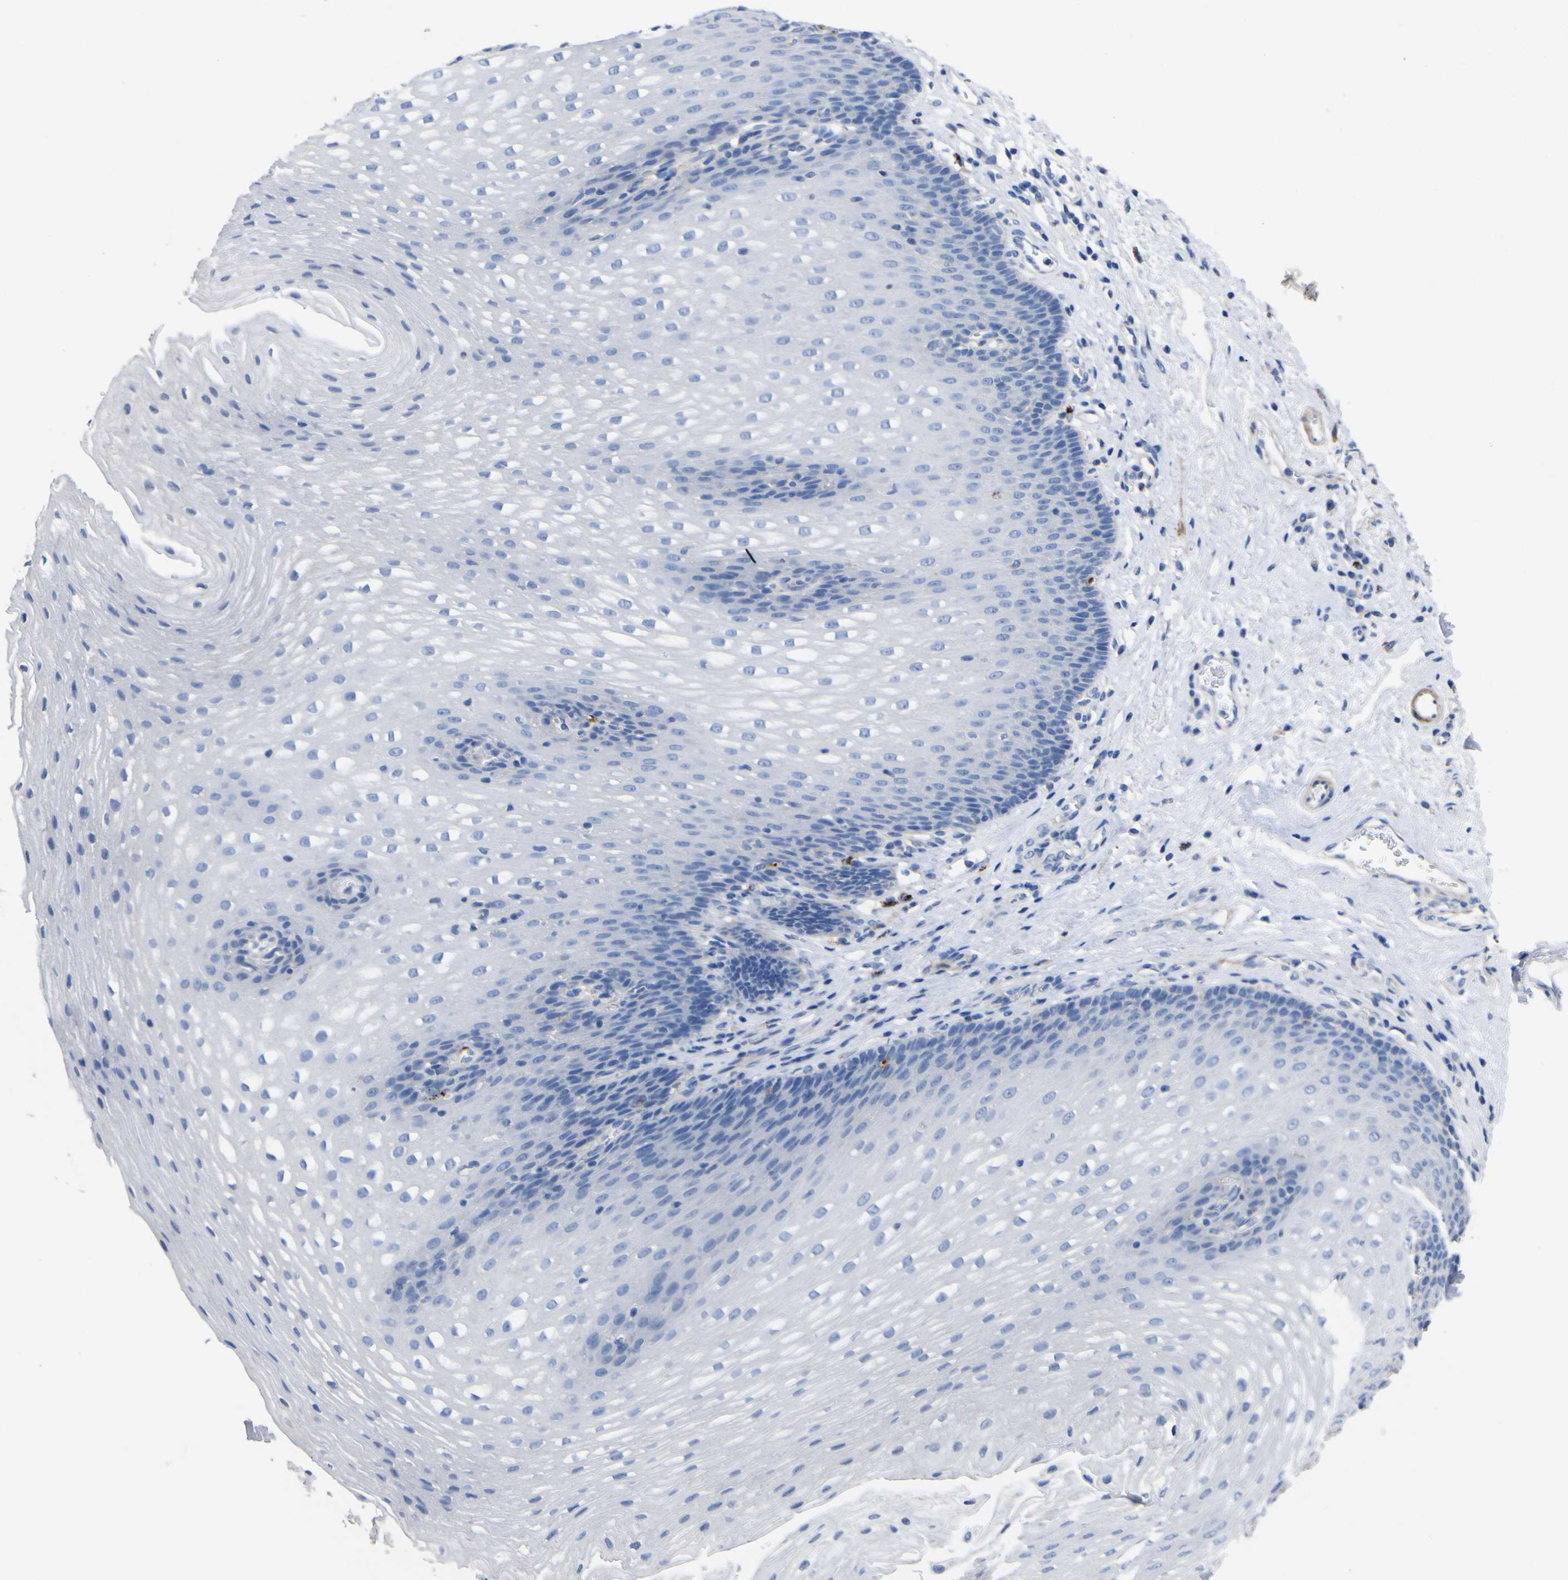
{"staining": {"intensity": "negative", "quantity": "none", "location": "none"}, "tissue": "esophagus", "cell_type": "Squamous epithelial cells", "image_type": "normal", "snomed": [{"axis": "morphology", "description": "Normal tissue, NOS"}, {"axis": "topography", "description": "Esophagus"}], "caption": "Immunohistochemistry photomicrograph of unremarkable esophagus: esophagus stained with DAB (3,3'-diaminobenzidine) demonstrates no significant protein expression in squamous epithelial cells. Brightfield microscopy of immunohistochemistry stained with DAB (3,3'-diaminobenzidine) (brown) and hematoxylin (blue), captured at high magnification.", "gene": "AGO4", "patient": {"sex": "male", "age": 48}}